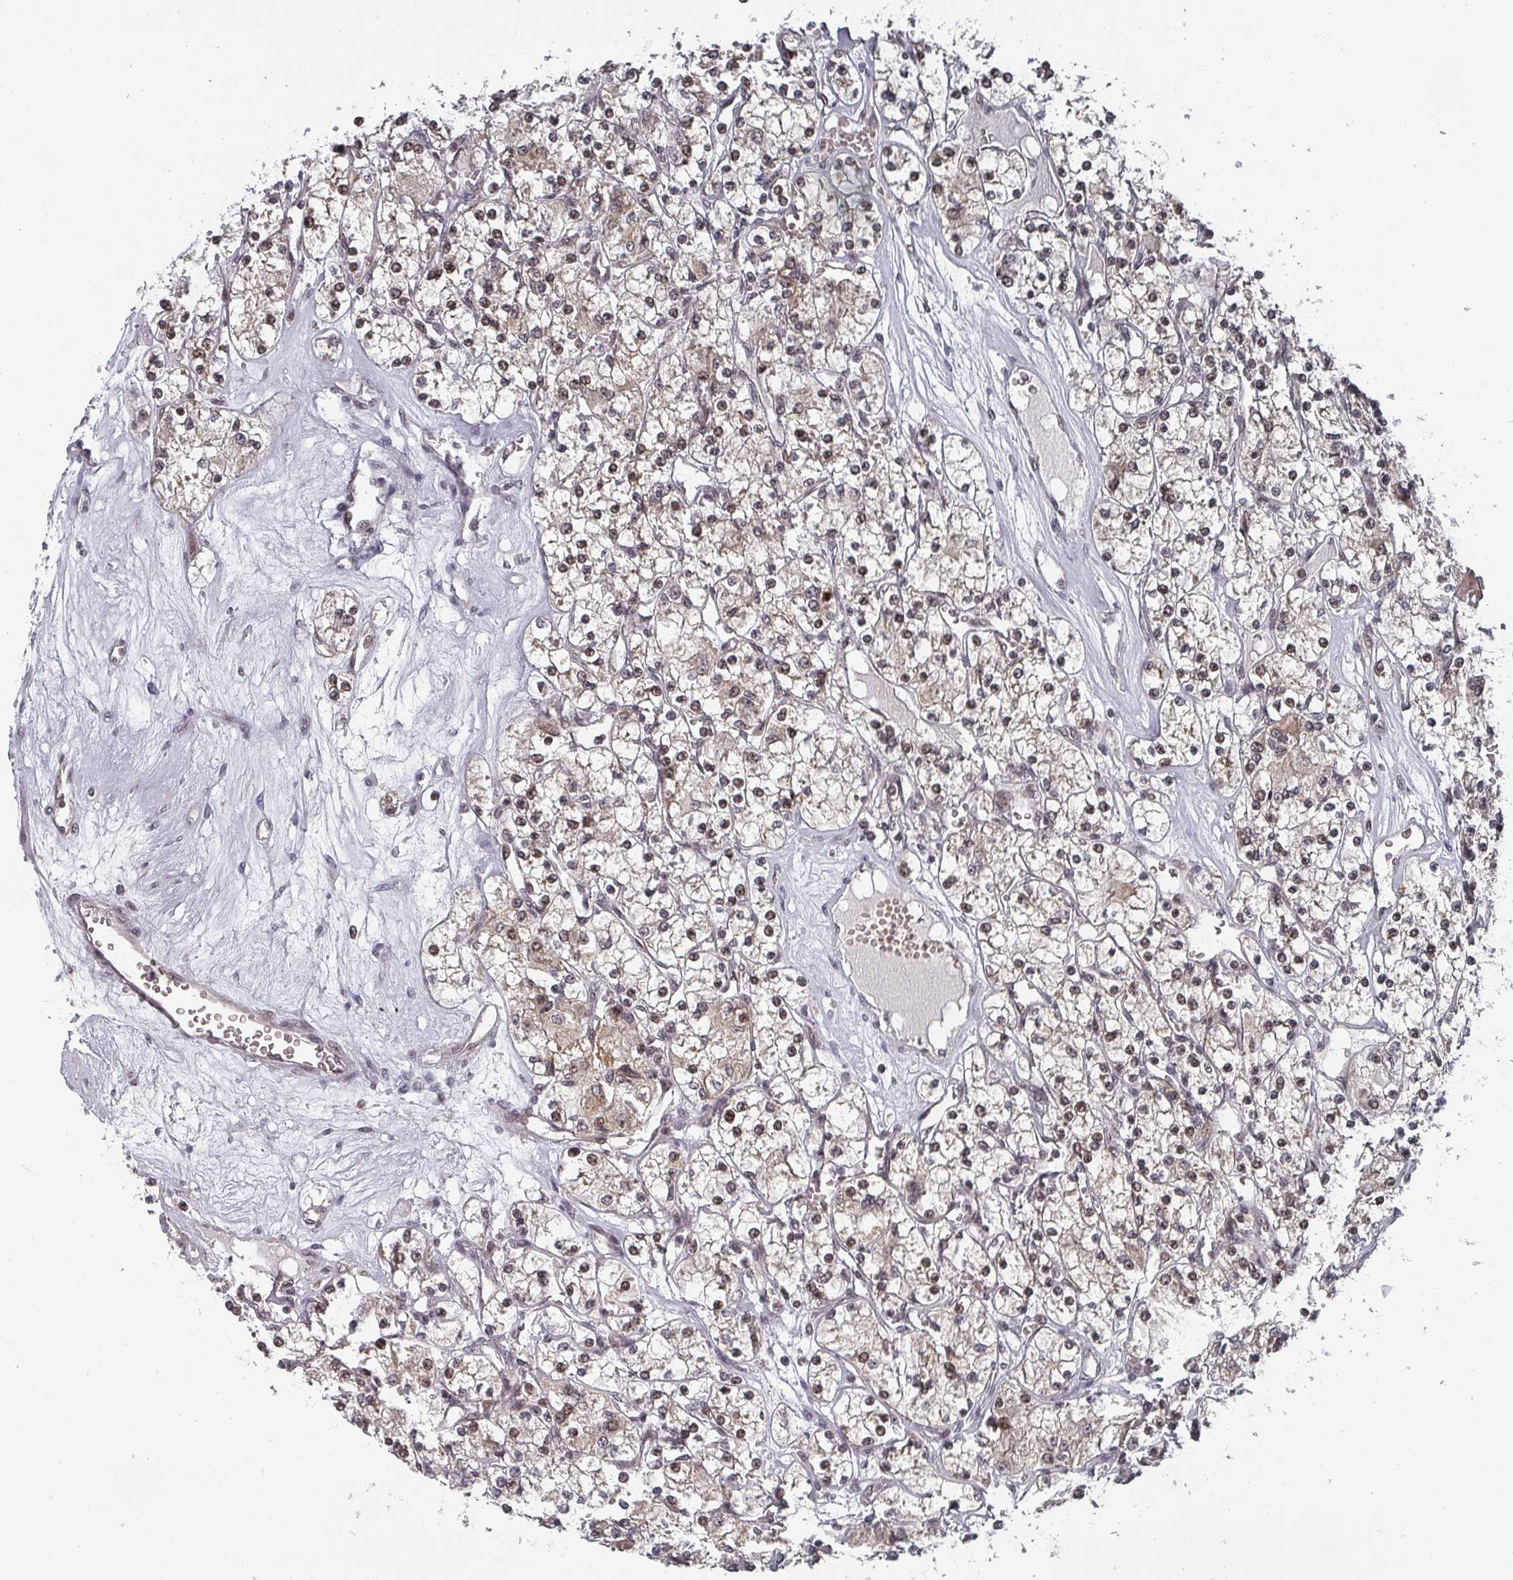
{"staining": {"intensity": "weak", "quantity": ">75%", "location": "cytoplasmic/membranous,nuclear"}, "tissue": "renal cancer", "cell_type": "Tumor cells", "image_type": "cancer", "snomed": [{"axis": "morphology", "description": "Adenocarcinoma, NOS"}, {"axis": "topography", "description": "Kidney"}], "caption": "Renal cancer stained for a protein displays weak cytoplasmic/membranous and nuclear positivity in tumor cells.", "gene": "KIF1C", "patient": {"sex": "female", "age": 59}}